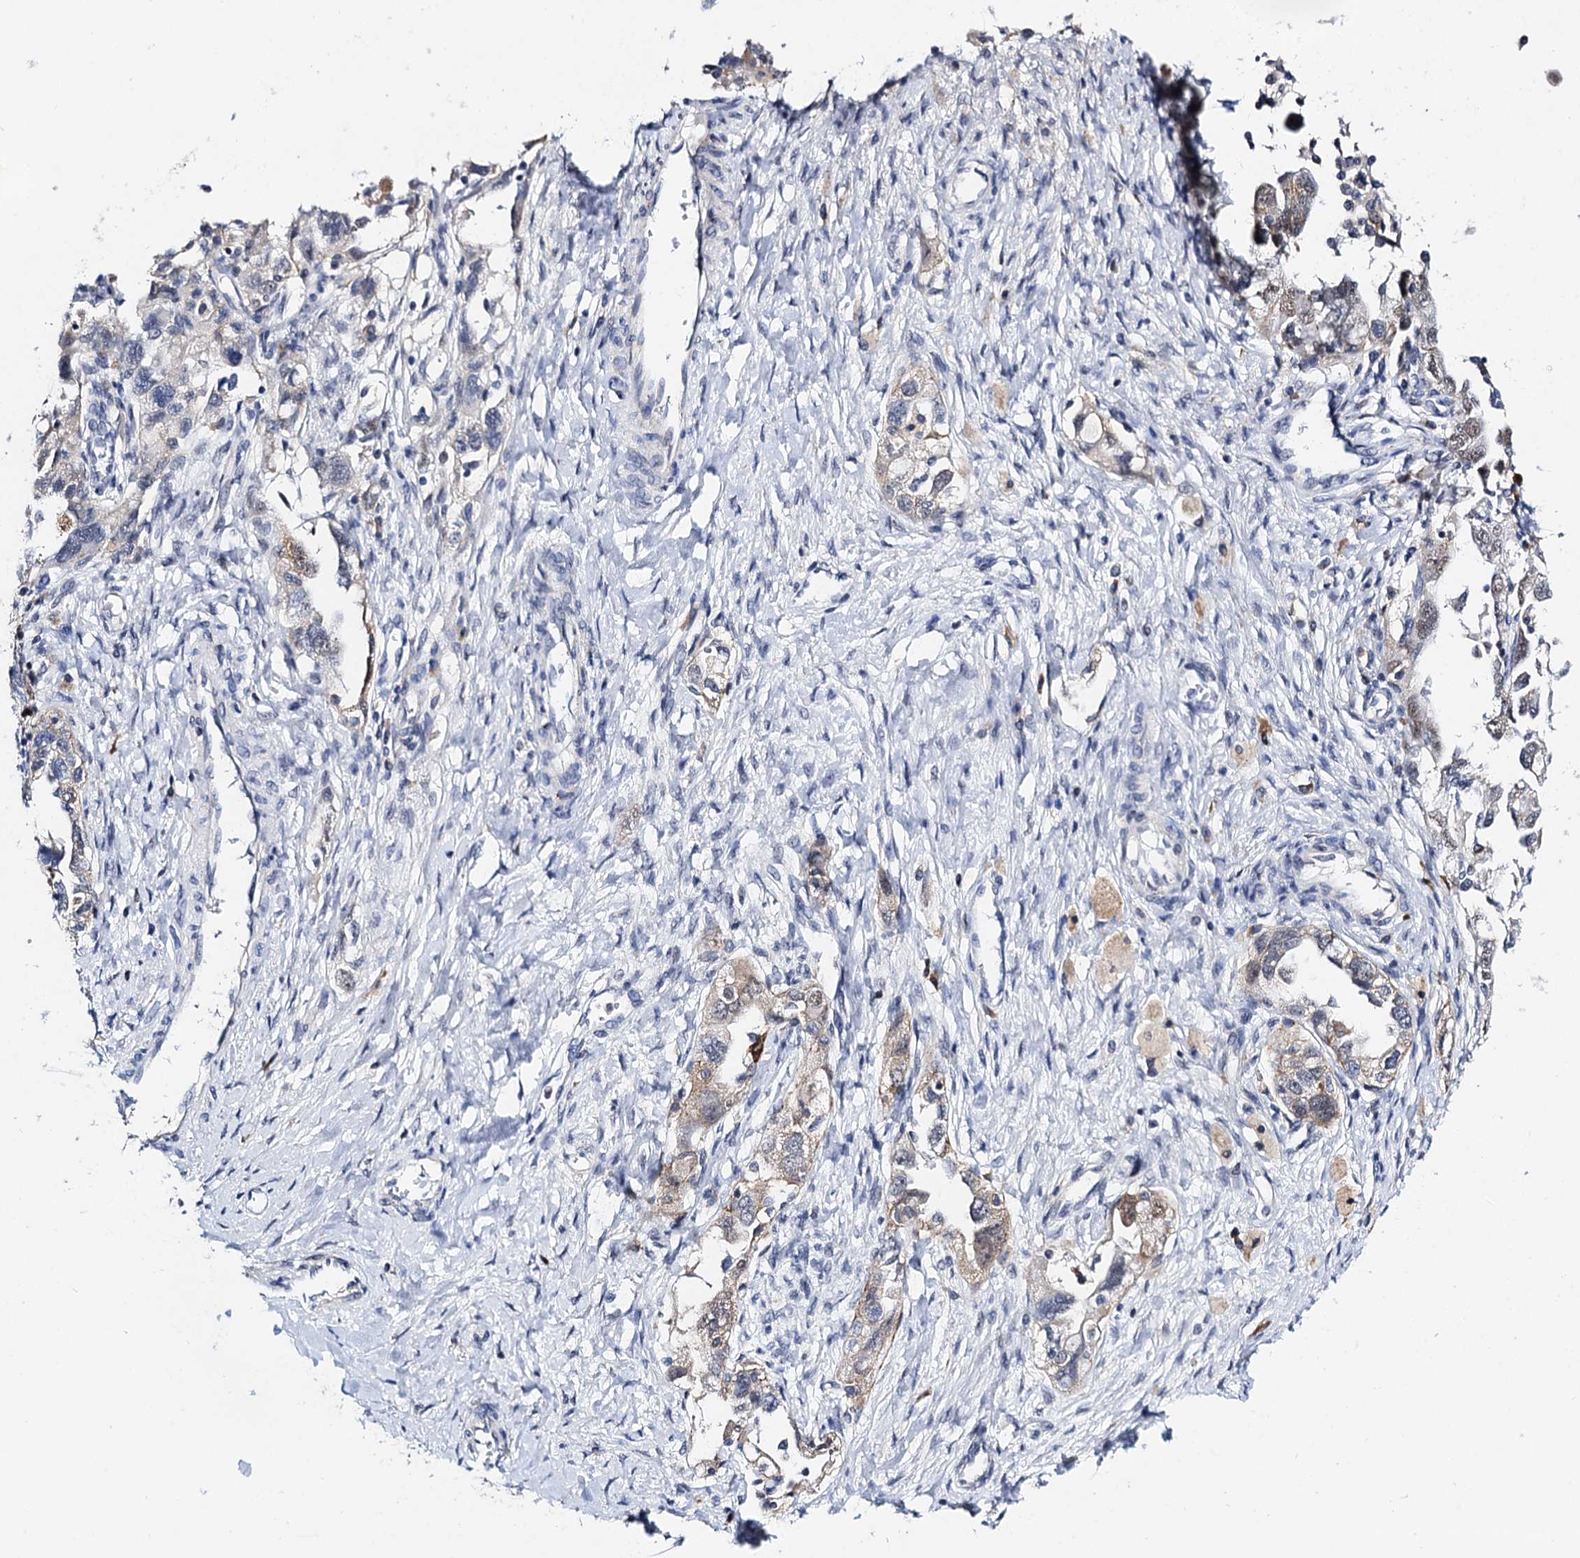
{"staining": {"intensity": "weak", "quantity": "<25%", "location": "cytoplasmic/membranous"}, "tissue": "ovarian cancer", "cell_type": "Tumor cells", "image_type": "cancer", "snomed": [{"axis": "morphology", "description": "Carcinoma, NOS"}, {"axis": "morphology", "description": "Cystadenocarcinoma, serous, NOS"}, {"axis": "topography", "description": "Ovary"}], "caption": "Image shows no significant protein positivity in tumor cells of ovarian cancer.", "gene": "SLC7A10", "patient": {"sex": "female", "age": 69}}